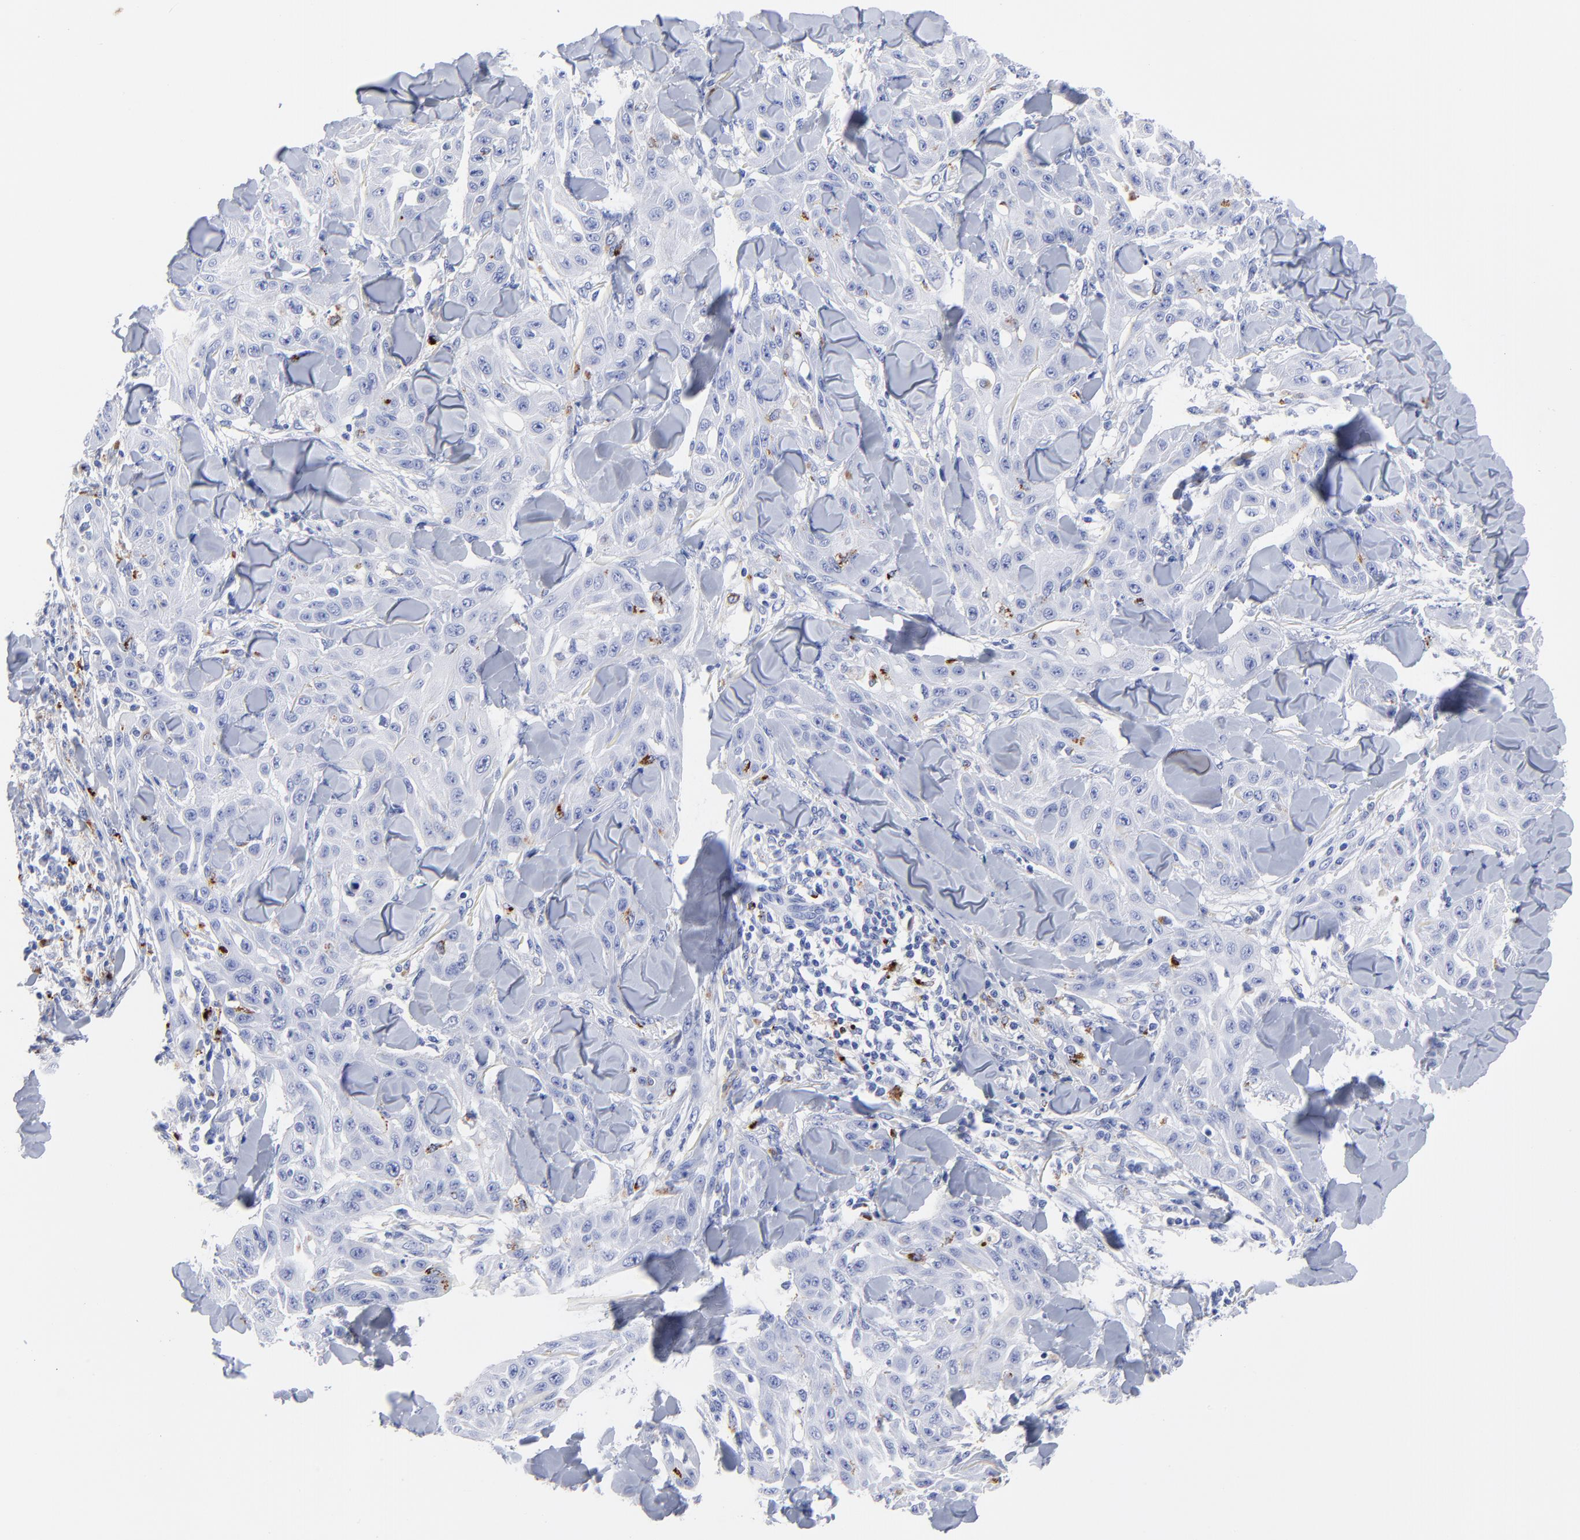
{"staining": {"intensity": "moderate", "quantity": "<25%", "location": "cytoplasmic/membranous"}, "tissue": "skin cancer", "cell_type": "Tumor cells", "image_type": "cancer", "snomed": [{"axis": "morphology", "description": "Squamous cell carcinoma, NOS"}, {"axis": "topography", "description": "Skin"}], "caption": "Moderate cytoplasmic/membranous positivity is identified in approximately <25% of tumor cells in skin cancer (squamous cell carcinoma).", "gene": "CPVL", "patient": {"sex": "male", "age": 24}}